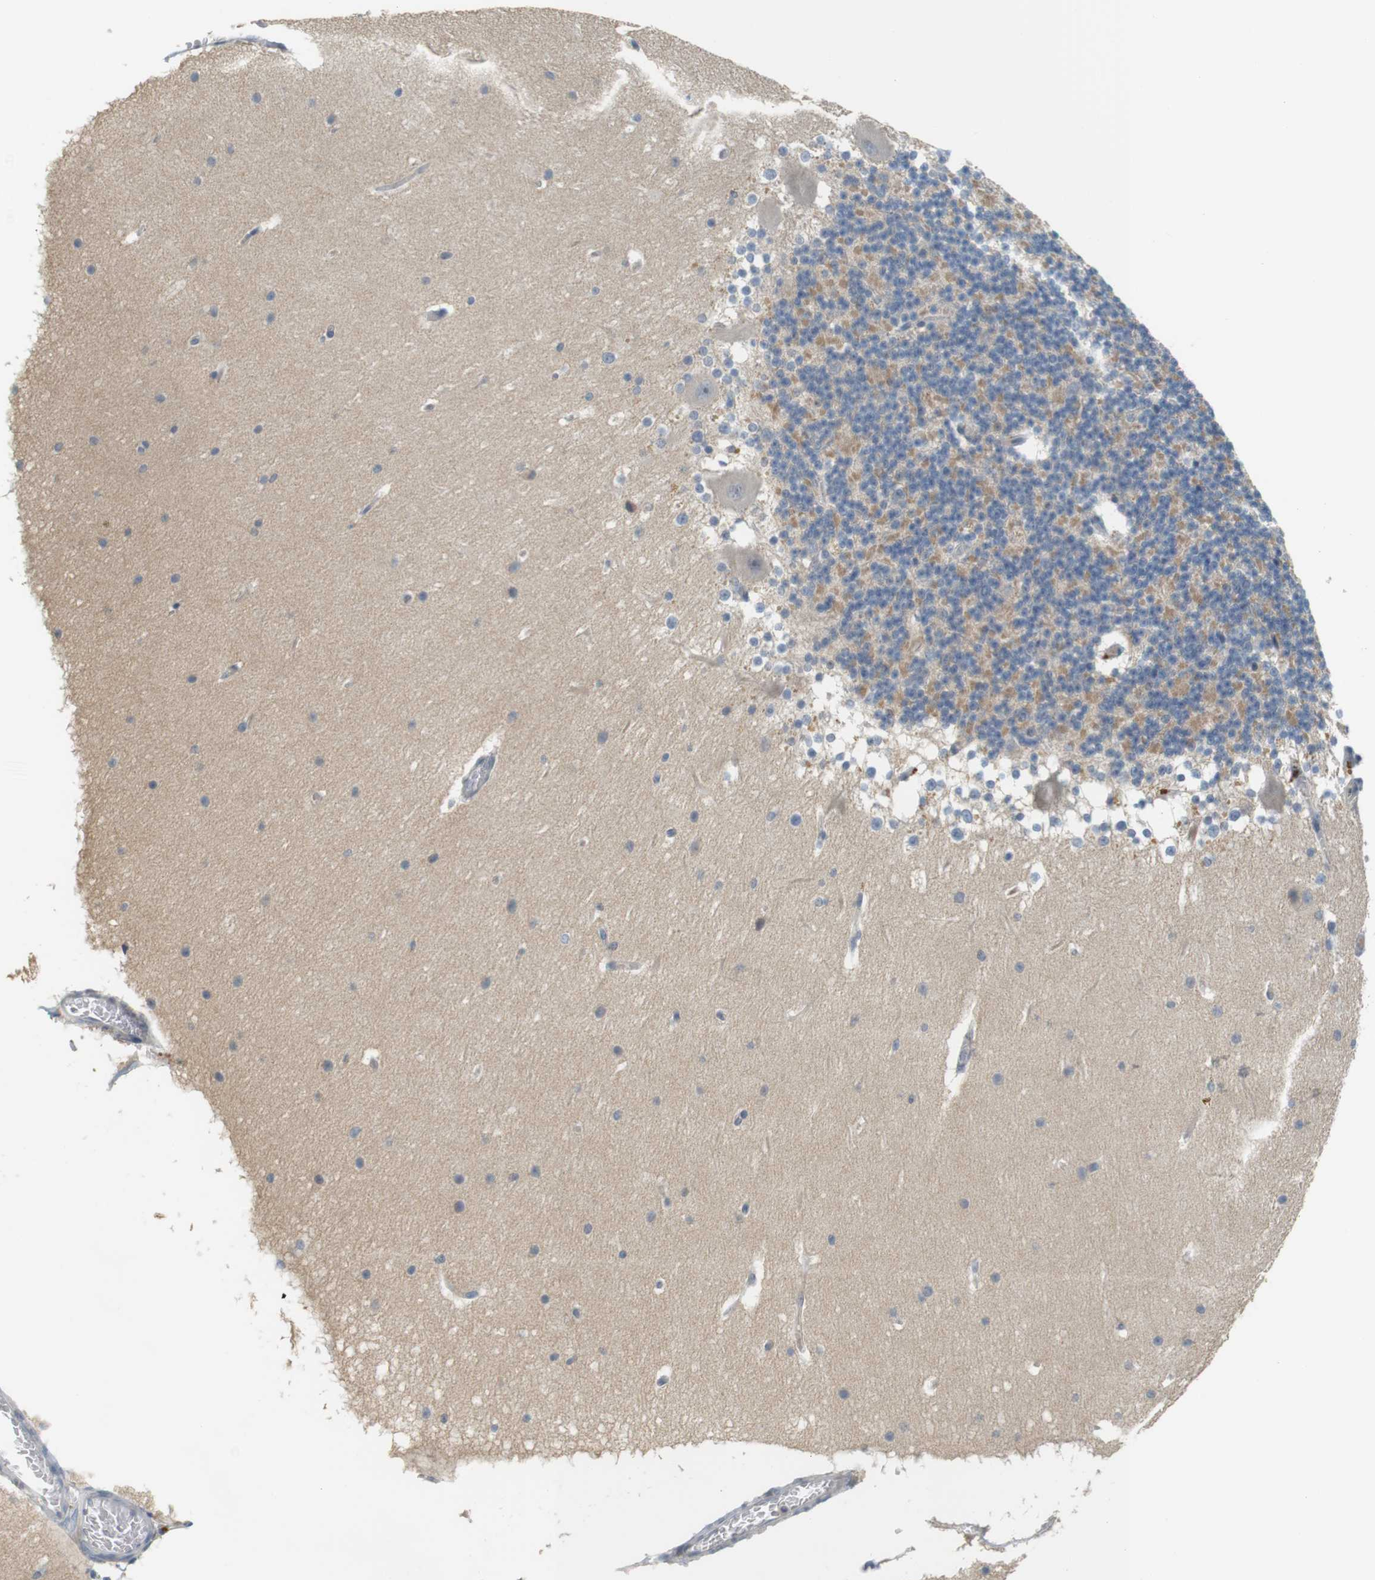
{"staining": {"intensity": "moderate", "quantity": "<25%", "location": "cytoplasmic/membranous"}, "tissue": "cerebellum", "cell_type": "Cells in granular layer", "image_type": "normal", "snomed": [{"axis": "morphology", "description": "Normal tissue, NOS"}, {"axis": "topography", "description": "Cerebellum"}], "caption": "IHC of unremarkable human cerebellum exhibits low levels of moderate cytoplasmic/membranous staining in approximately <25% of cells in granular layer.", "gene": "CREB3L2", "patient": {"sex": "female", "age": 19}}